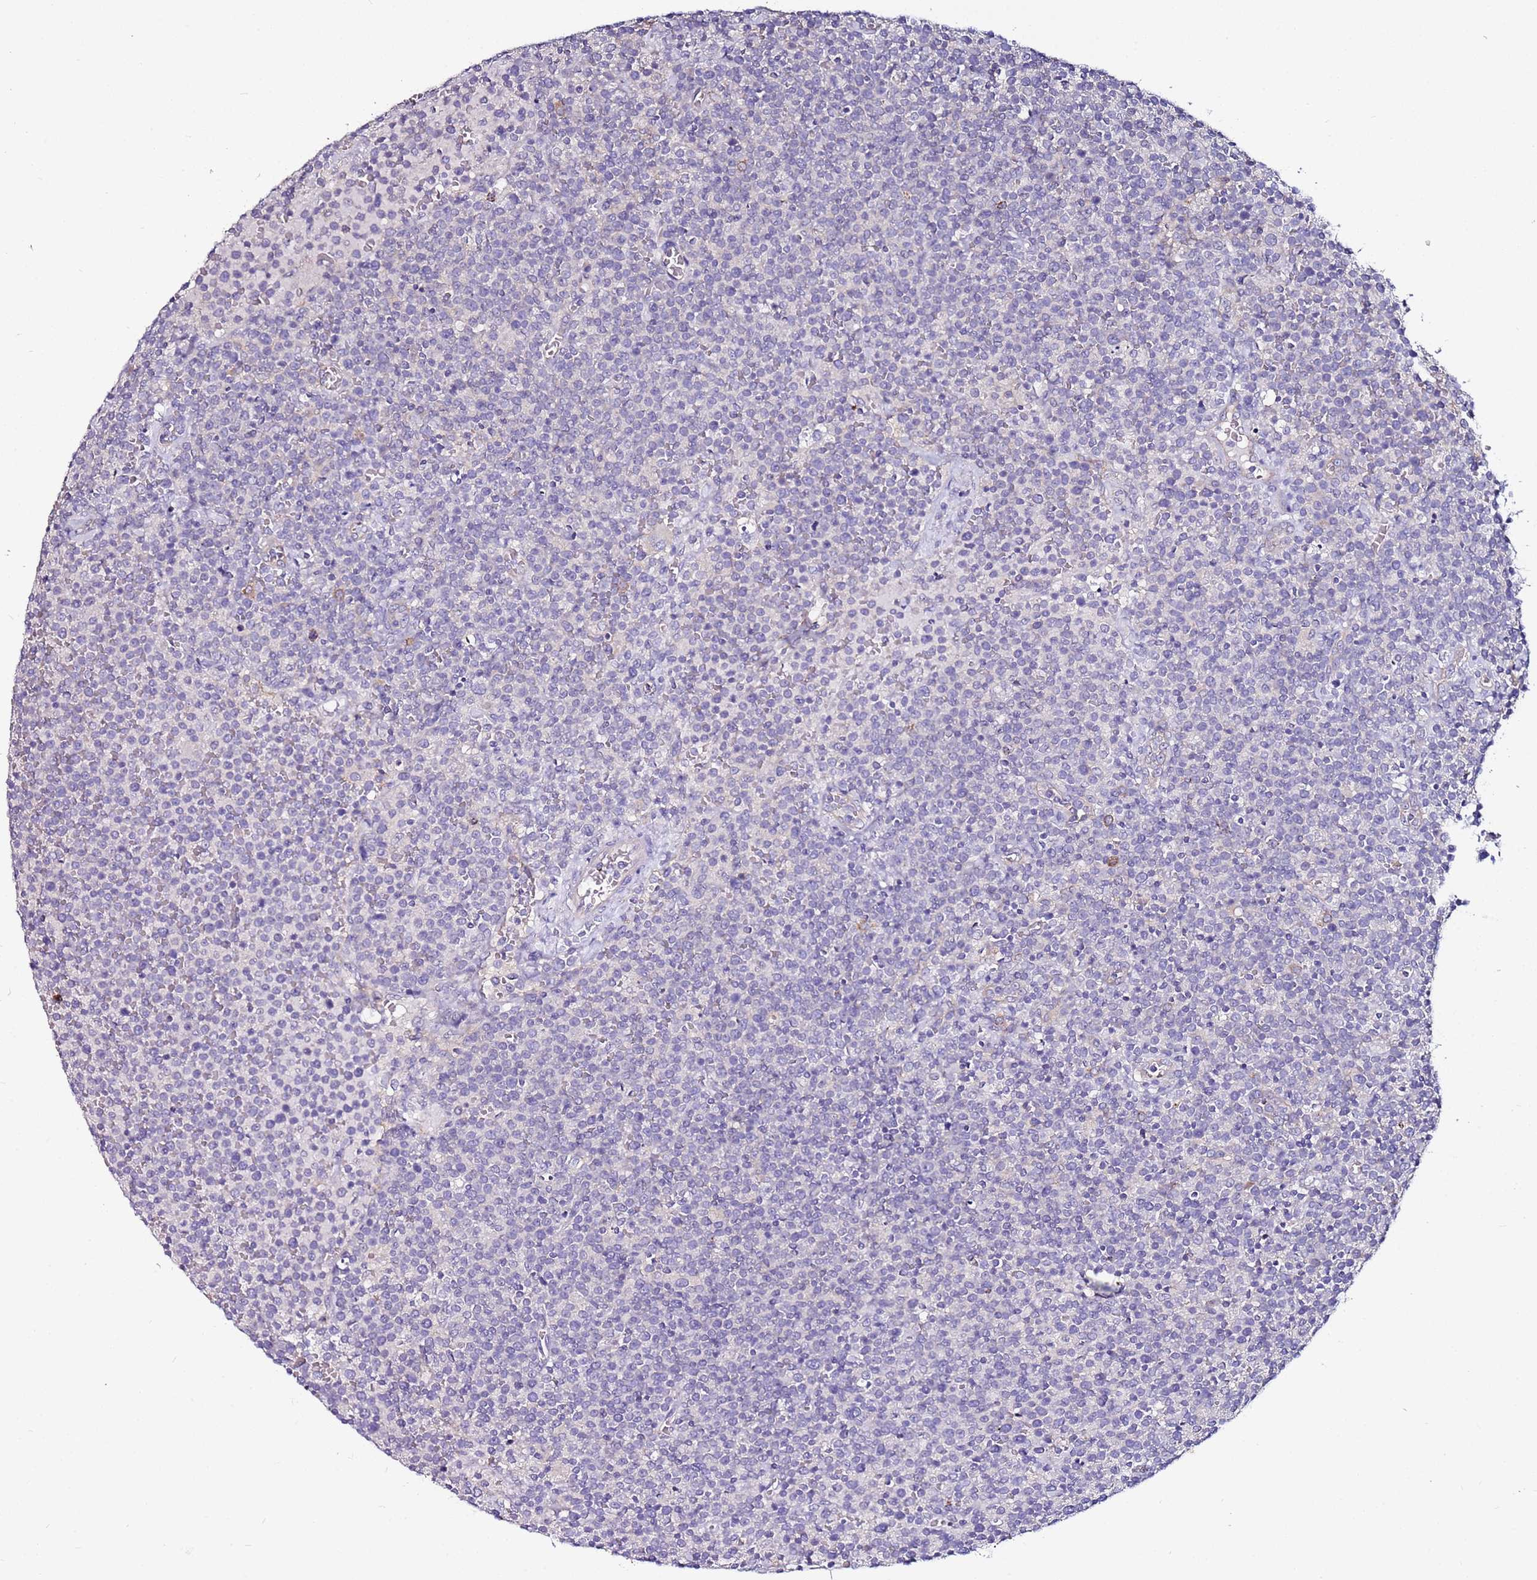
{"staining": {"intensity": "negative", "quantity": "none", "location": "none"}, "tissue": "lymphoma", "cell_type": "Tumor cells", "image_type": "cancer", "snomed": [{"axis": "morphology", "description": "Malignant lymphoma, non-Hodgkin's type, High grade"}, {"axis": "topography", "description": "Lymph node"}], "caption": "High magnification brightfield microscopy of high-grade malignant lymphoma, non-Hodgkin's type stained with DAB (3,3'-diaminobenzidine) (brown) and counterstained with hematoxylin (blue): tumor cells show no significant expression.", "gene": "SRRM5", "patient": {"sex": "male", "age": 61}}